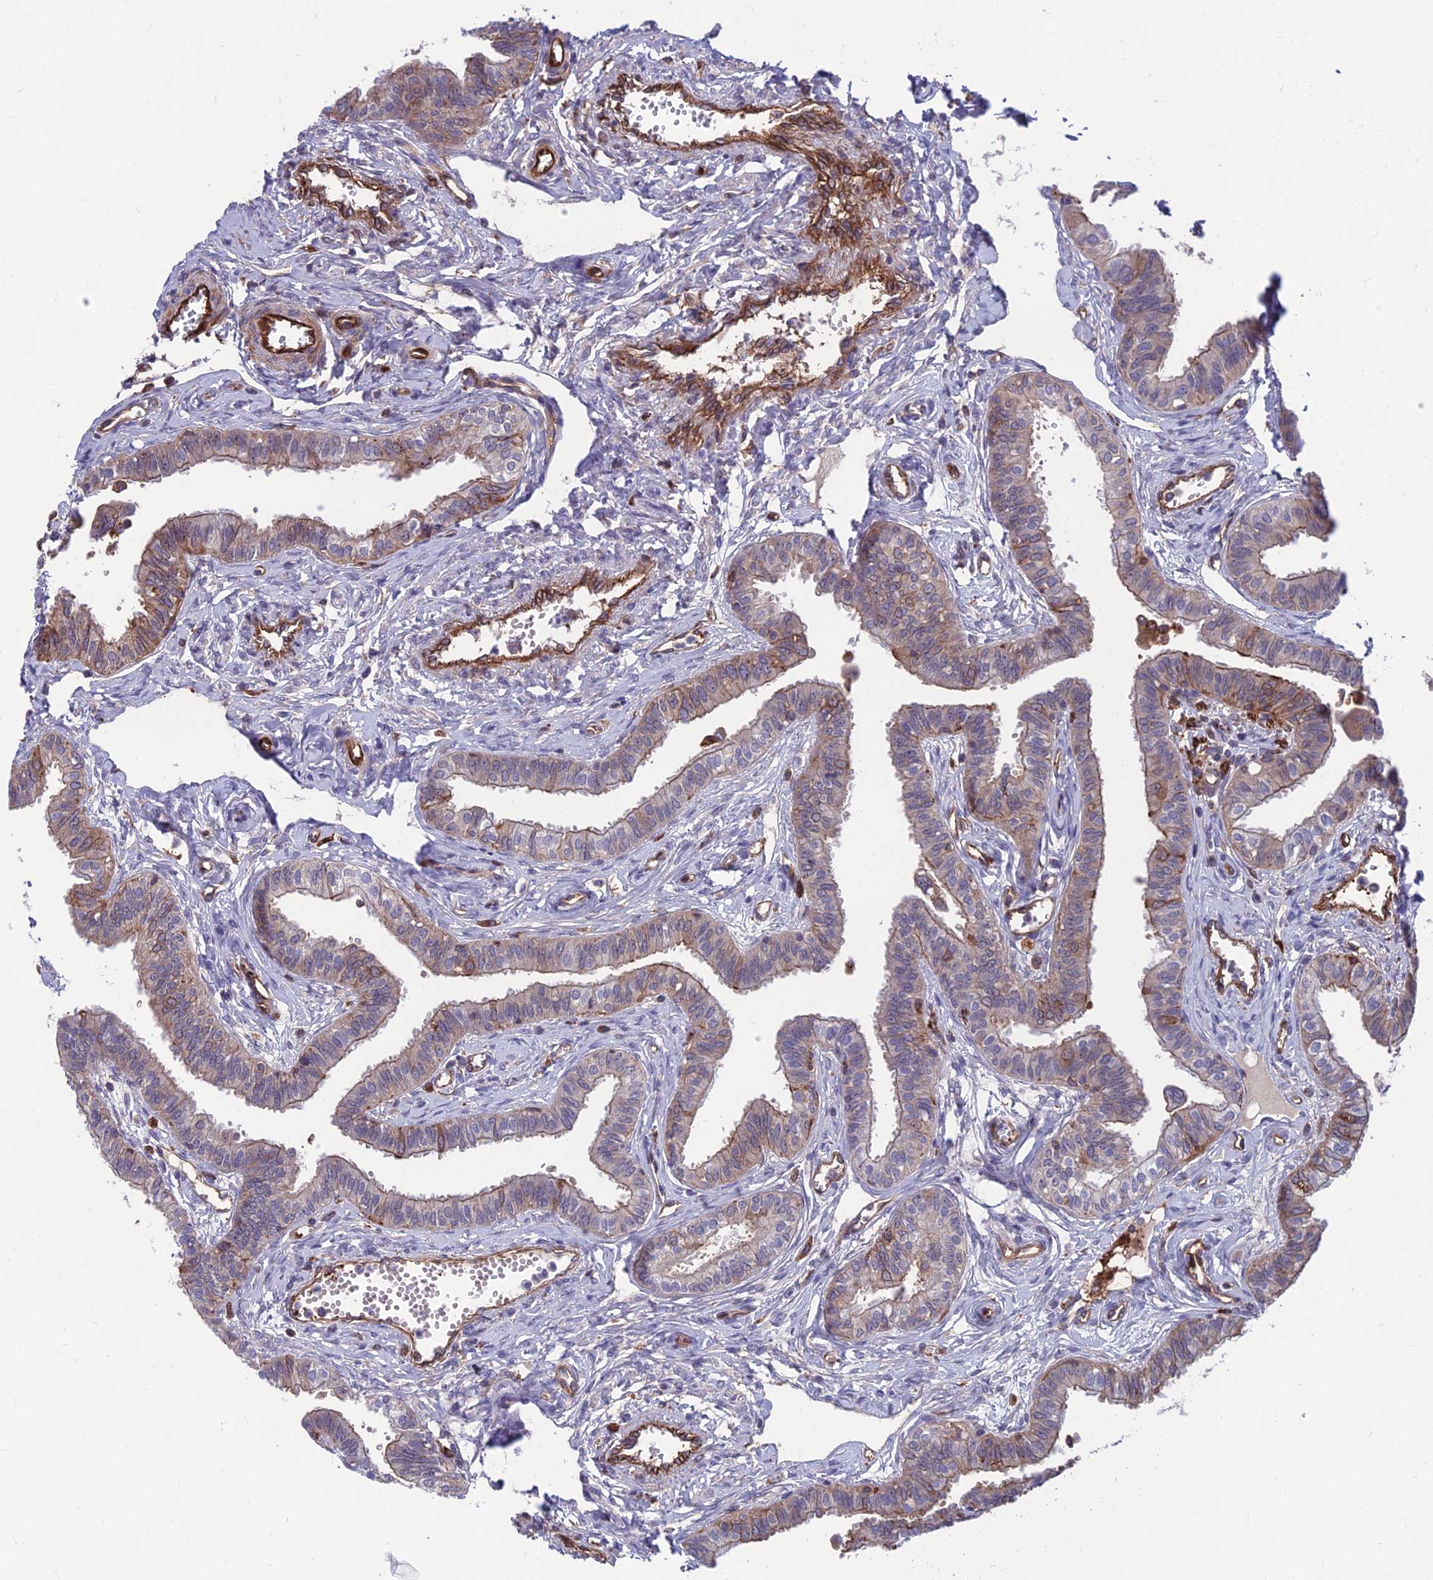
{"staining": {"intensity": "moderate", "quantity": ">75%", "location": "cytoplasmic/membranous"}, "tissue": "fallopian tube", "cell_type": "Glandular cells", "image_type": "normal", "snomed": [{"axis": "morphology", "description": "Normal tissue, NOS"}, {"axis": "morphology", "description": "Carcinoma, NOS"}, {"axis": "topography", "description": "Fallopian tube"}, {"axis": "topography", "description": "Ovary"}], "caption": "High-power microscopy captured an immunohistochemistry (IHC) image of benign fallopian tube, revealing moderate cytoplasmic/membranous staining in about >75% of glandular cells. The staining is performed using DAB brown chromogen to label protein expression. The nuclei are counter-stained blue using hematoxylin.", "gene": "RTN4RL1", "patient": {"sex": "female", "age": 59}}